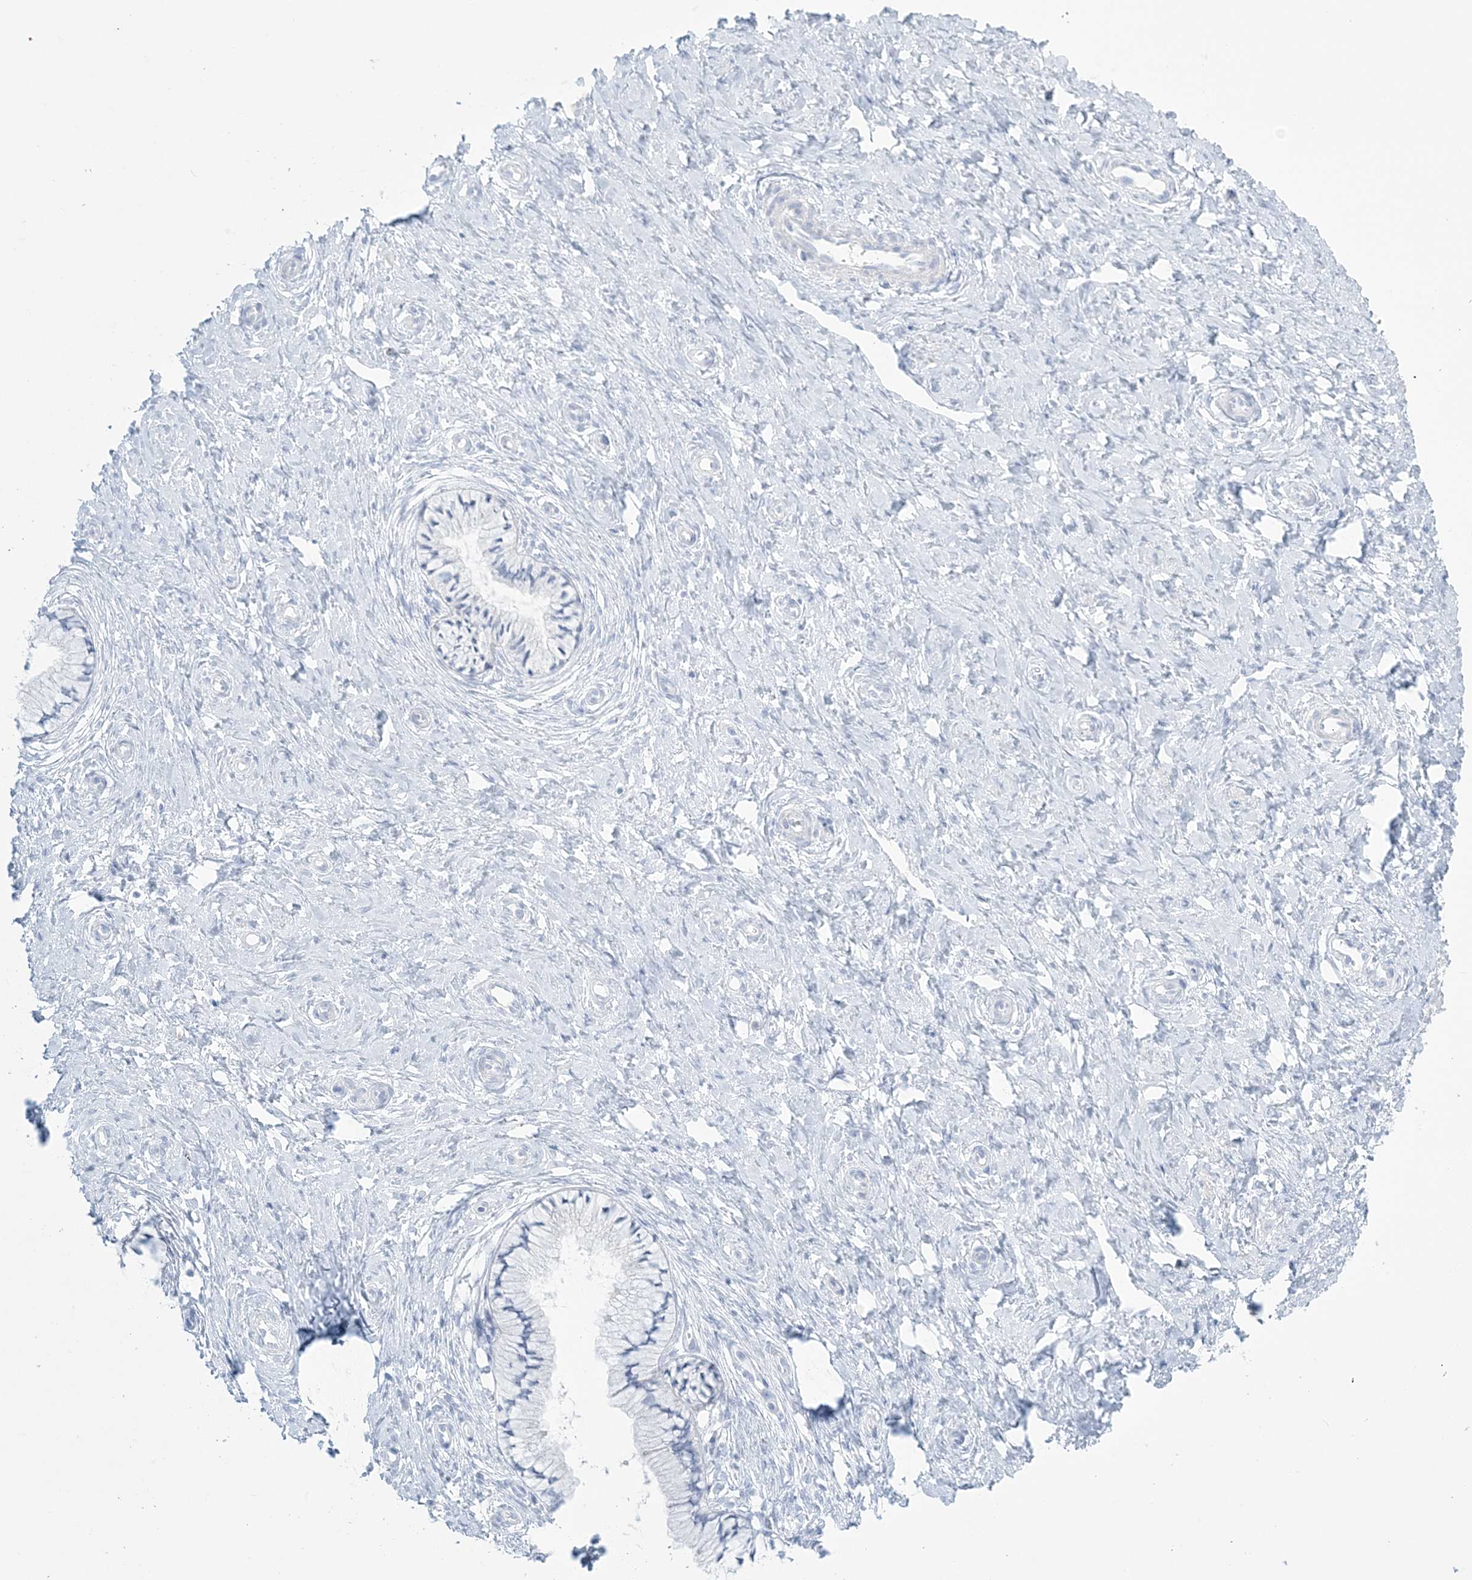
{"staining": {"intensity": "negative", "quantity": "none", "location": "none"}, "tissue": "cervix", "cell_type": "Glandular cells", "image_type": "normal", "snomed": [{"axis": "morphology", "description": "Normal tissue, NOS"}, {"axis": "topography", "description": "Cervix"}], "caption": "The immunohistochemistry (IHC) image has no significant staining in glandular cells of cervix. (DAB (3,3'-diaminobenzidine) immunohistochemistry visualized using brightfield microscopy, high magnification).", "gene": "AGXT", "patient": {"sex": "female", "age": 36}}